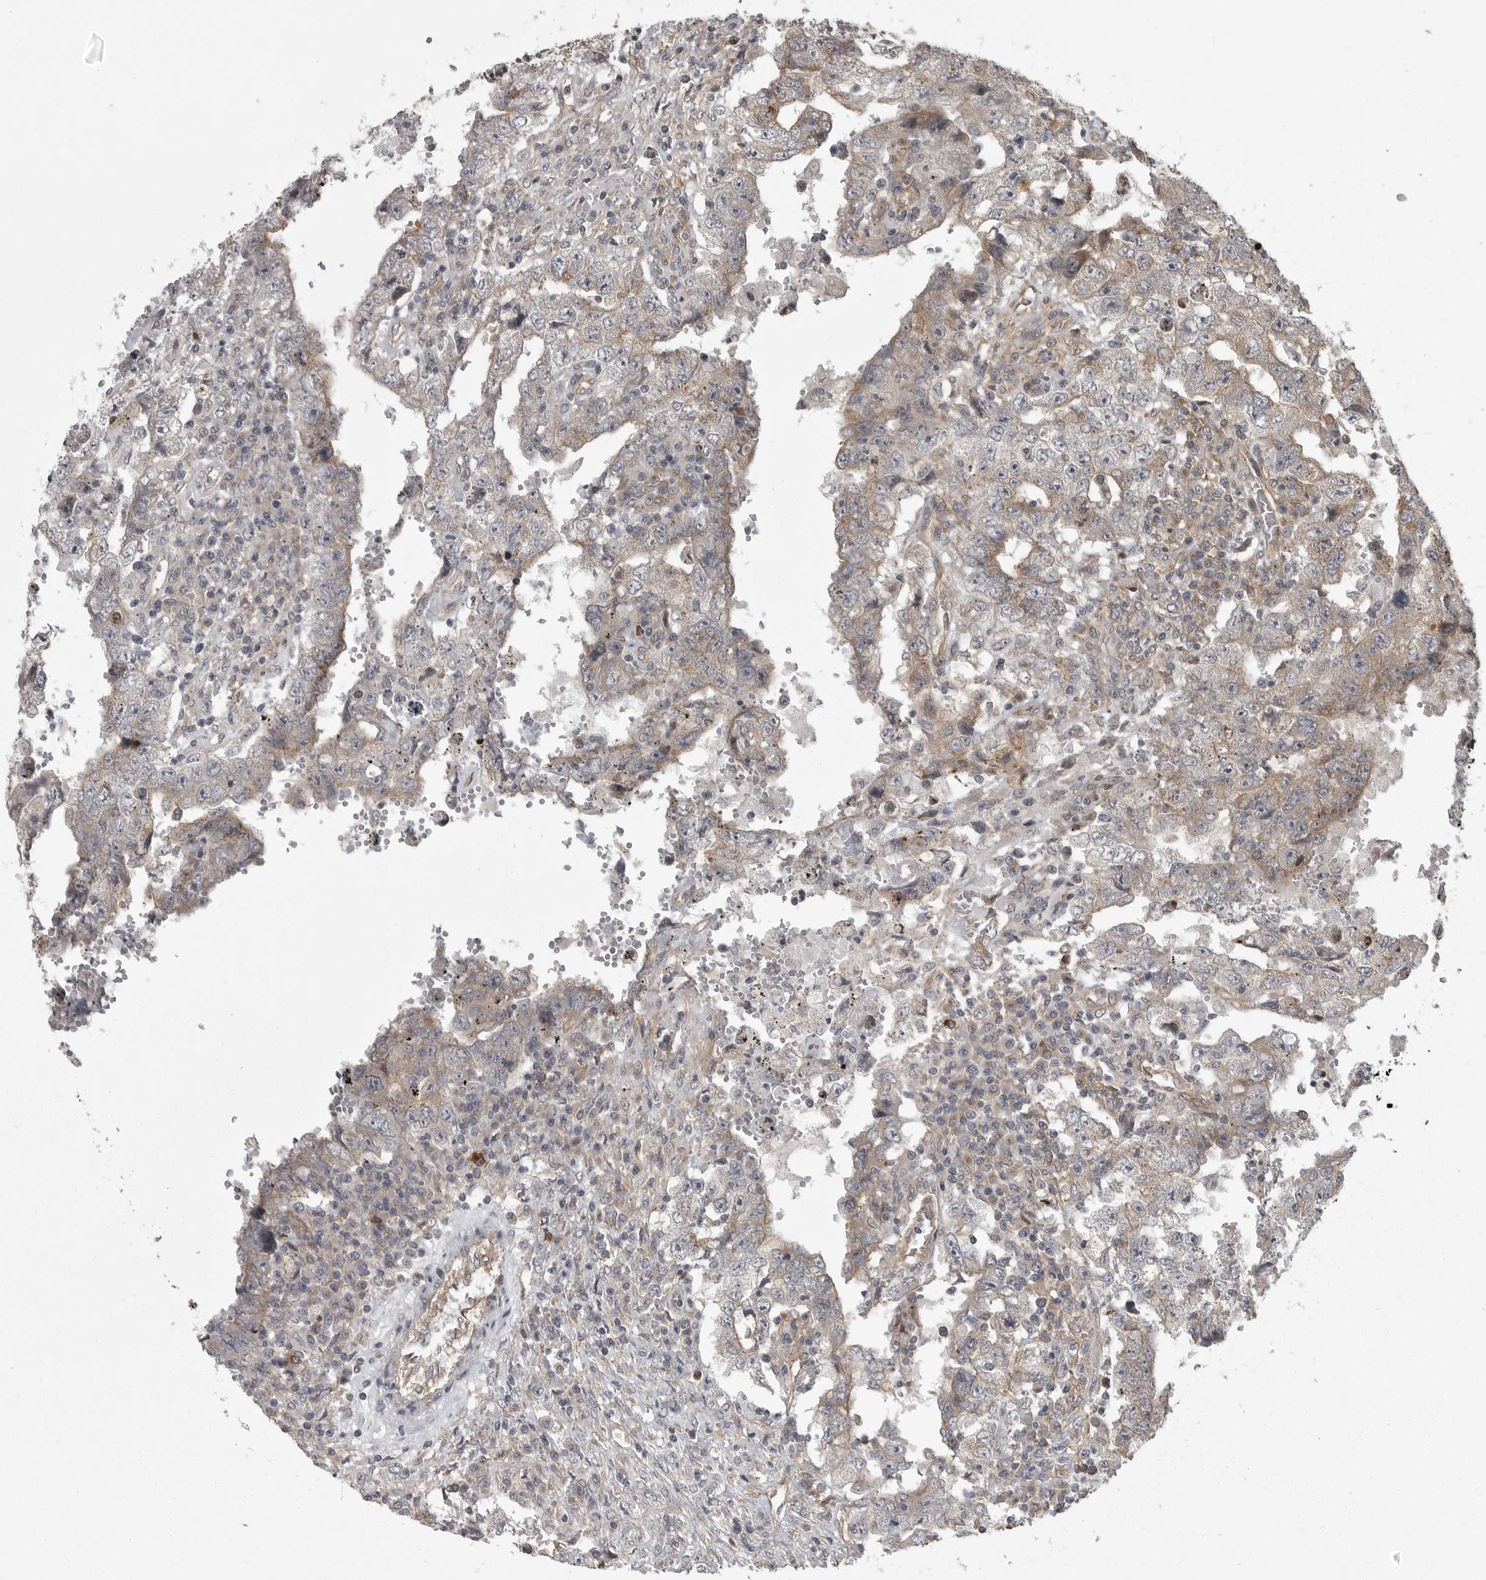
{"staining": {"intensity": "weak", "quantity": "25%-75%", "location": "cytoplasmic/membranous"}, "tissue": "testis cancer", "cell_type": "Tumor cells", "image_type": "cancer", "snomed": [{"axis": "morphology", "description": "Carcinoma, Embryonal, NOS"}, {"axis": "topography", "description": "Testis"}], "caption": "Immunohistochemistry staining of embryonal carcinoma (testis), which reveals low levels of weak cytoplasmic/membranous positivity in approximately 25%-75% of tumor cells indicating weak cytoplasmic/membranous protein staining. The staining was performed using DAB (3,3'-diaminobenzidine) (brown) for protein detection and nuclei were counterstained in hematoxylin (blue).", "gene": "DNAJC8", "patient": {"sex": "male", "age": 26}}